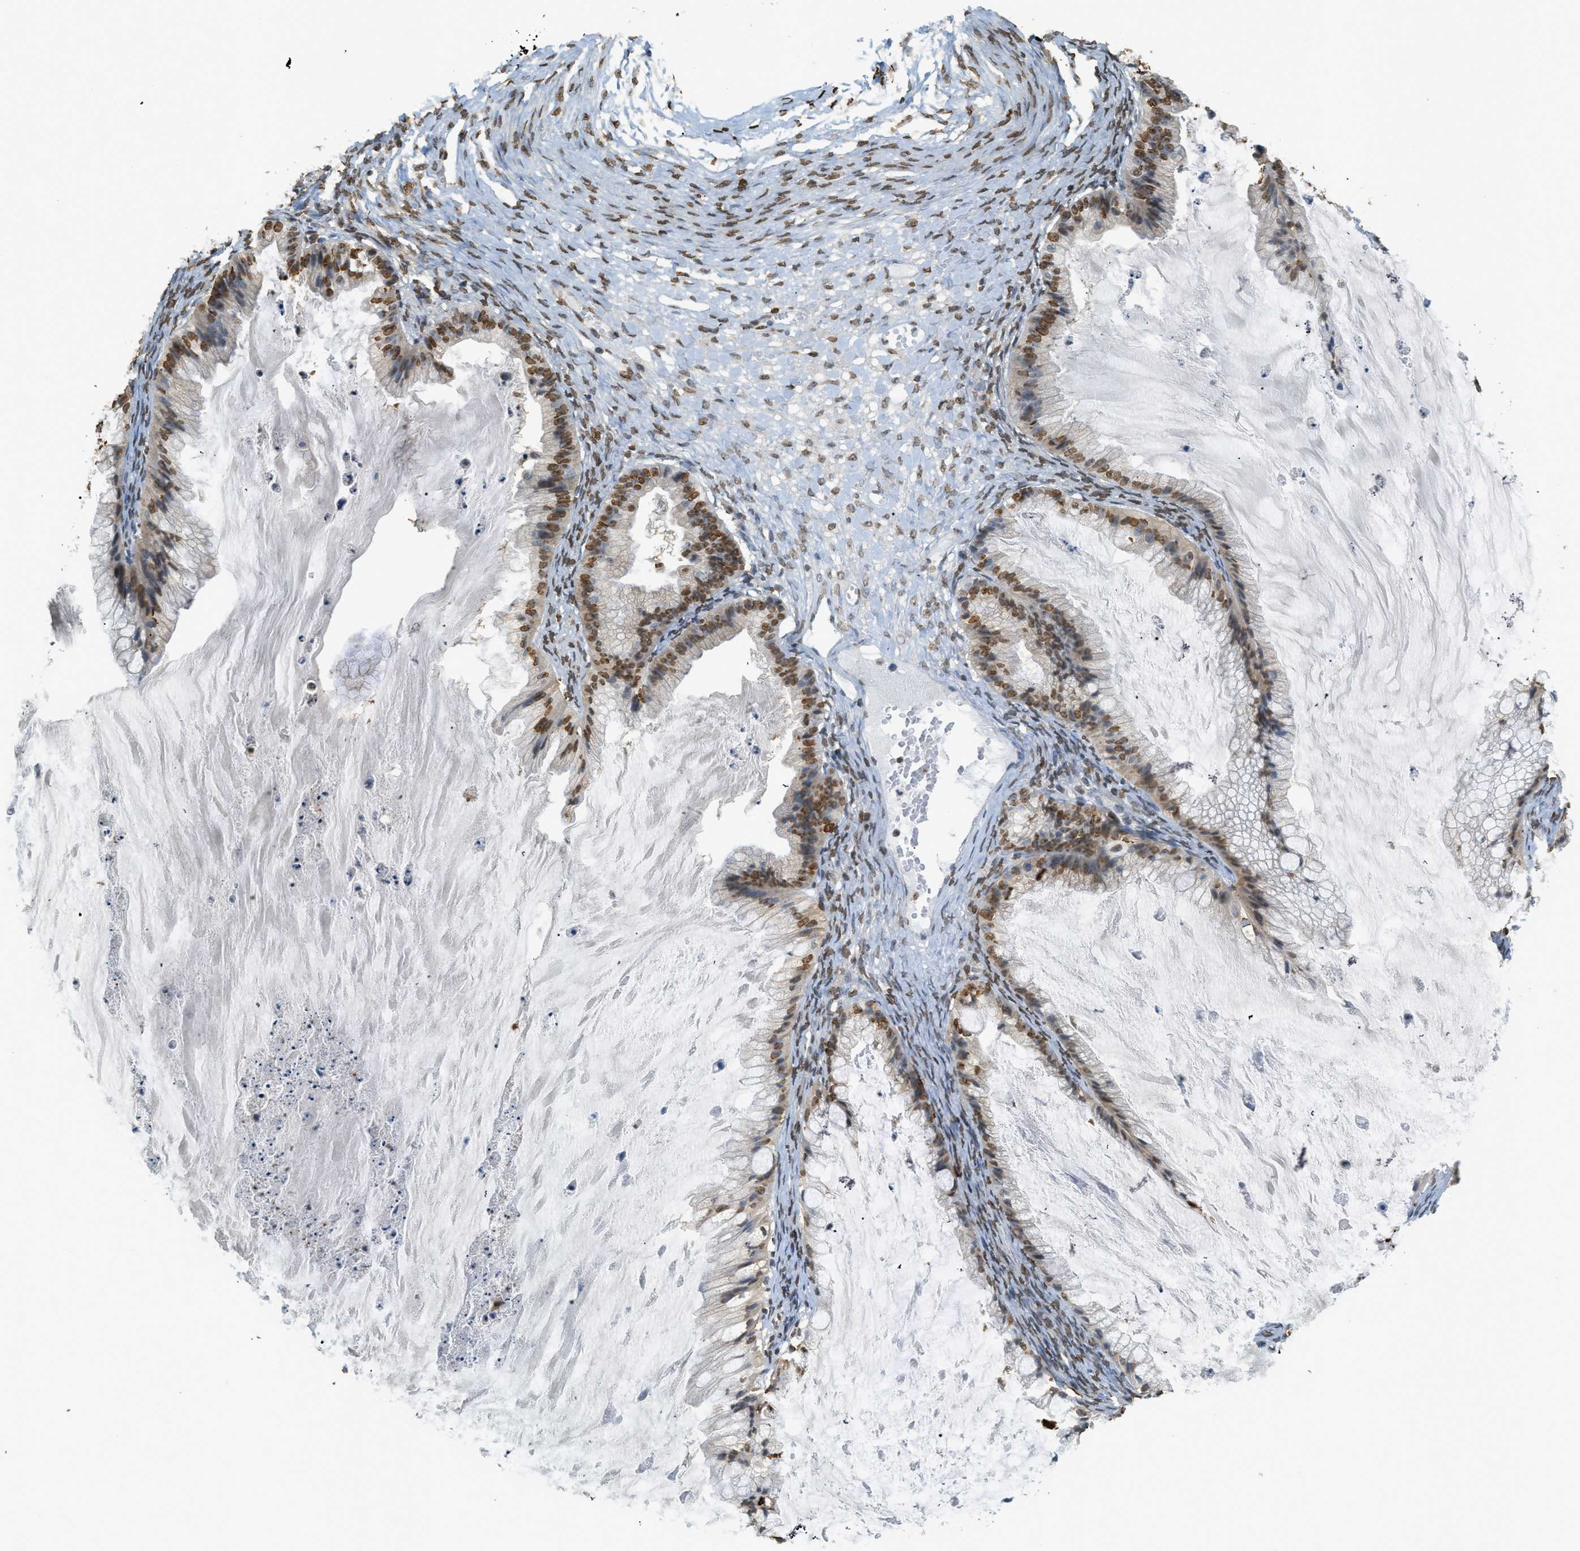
{"staining": {"intensity": "moderate", "quantity": "25%-75%", "location": "nuclear"}, "tissue": "ovarian cancer", "cell_type": "Tumor cells", "image_type": "cancer", "snomed": [{"axis": "morphology", "description": "Cystadenocarcinoma, mucinous, NOS"}, {"axis": "topography", "description": "Ovary"}], "caption": "A brown stain shows moderate nuclear expression of a protein in human ovarian cancer tumor cells.", "gene": "NR5A2", "patient": {"sex": "female", "age": 57}}